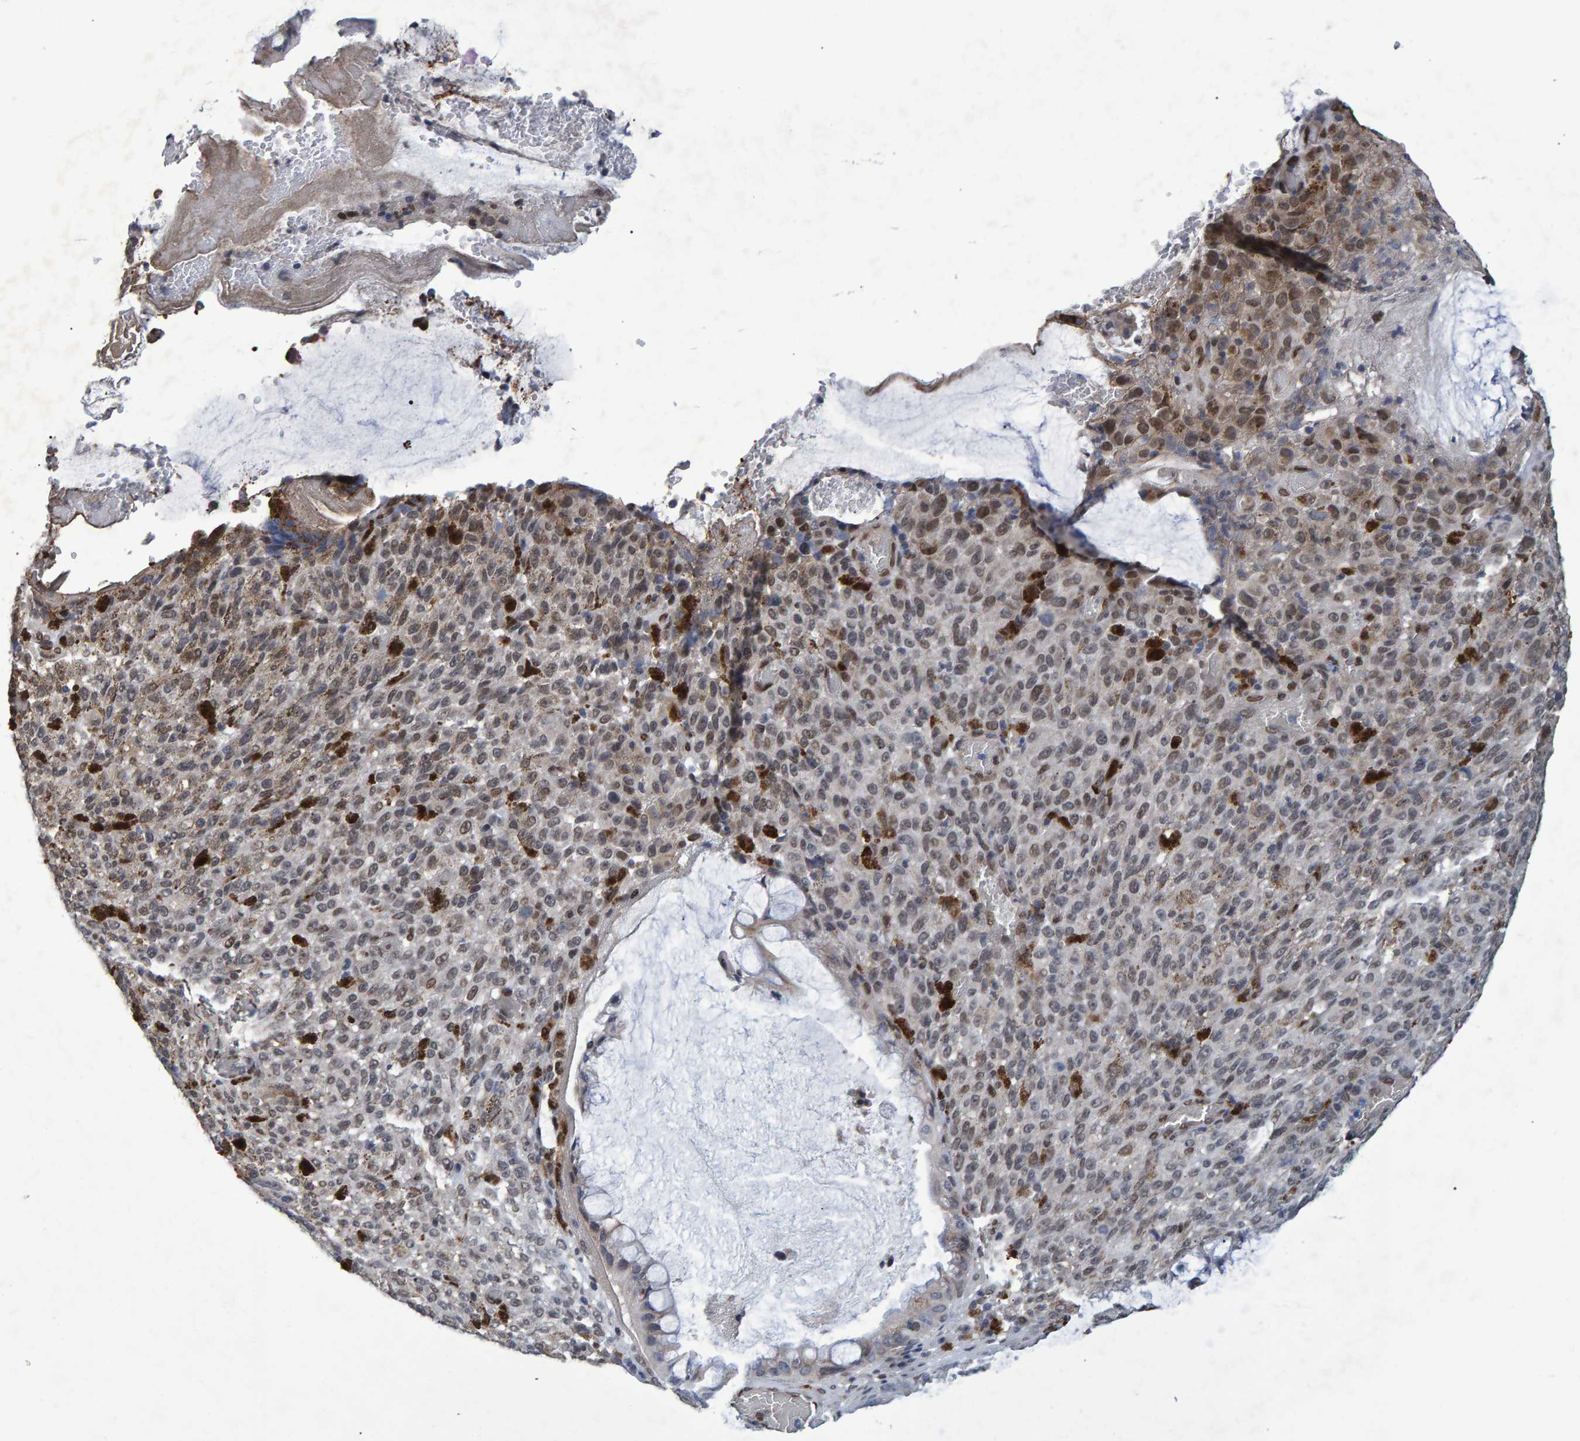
{"staining": {"intensity": "weak", "quantity": ">75%", "location": "nuclear"}, "tissue": "melanoma", "cell_type": "Tumor cells", "image_type": "cancer", "snomed": [{"axis": "morphology", "description": "Malignant melanoma, NOS"}, {"axis": "topography", "description": "Rectum"}], "caption": "Tumor cells show weak nuclear staining in approximately >75% of cells in malignant melanoma.", "gene": "QKI", "patient": {"sex": "female", "age": 81}}